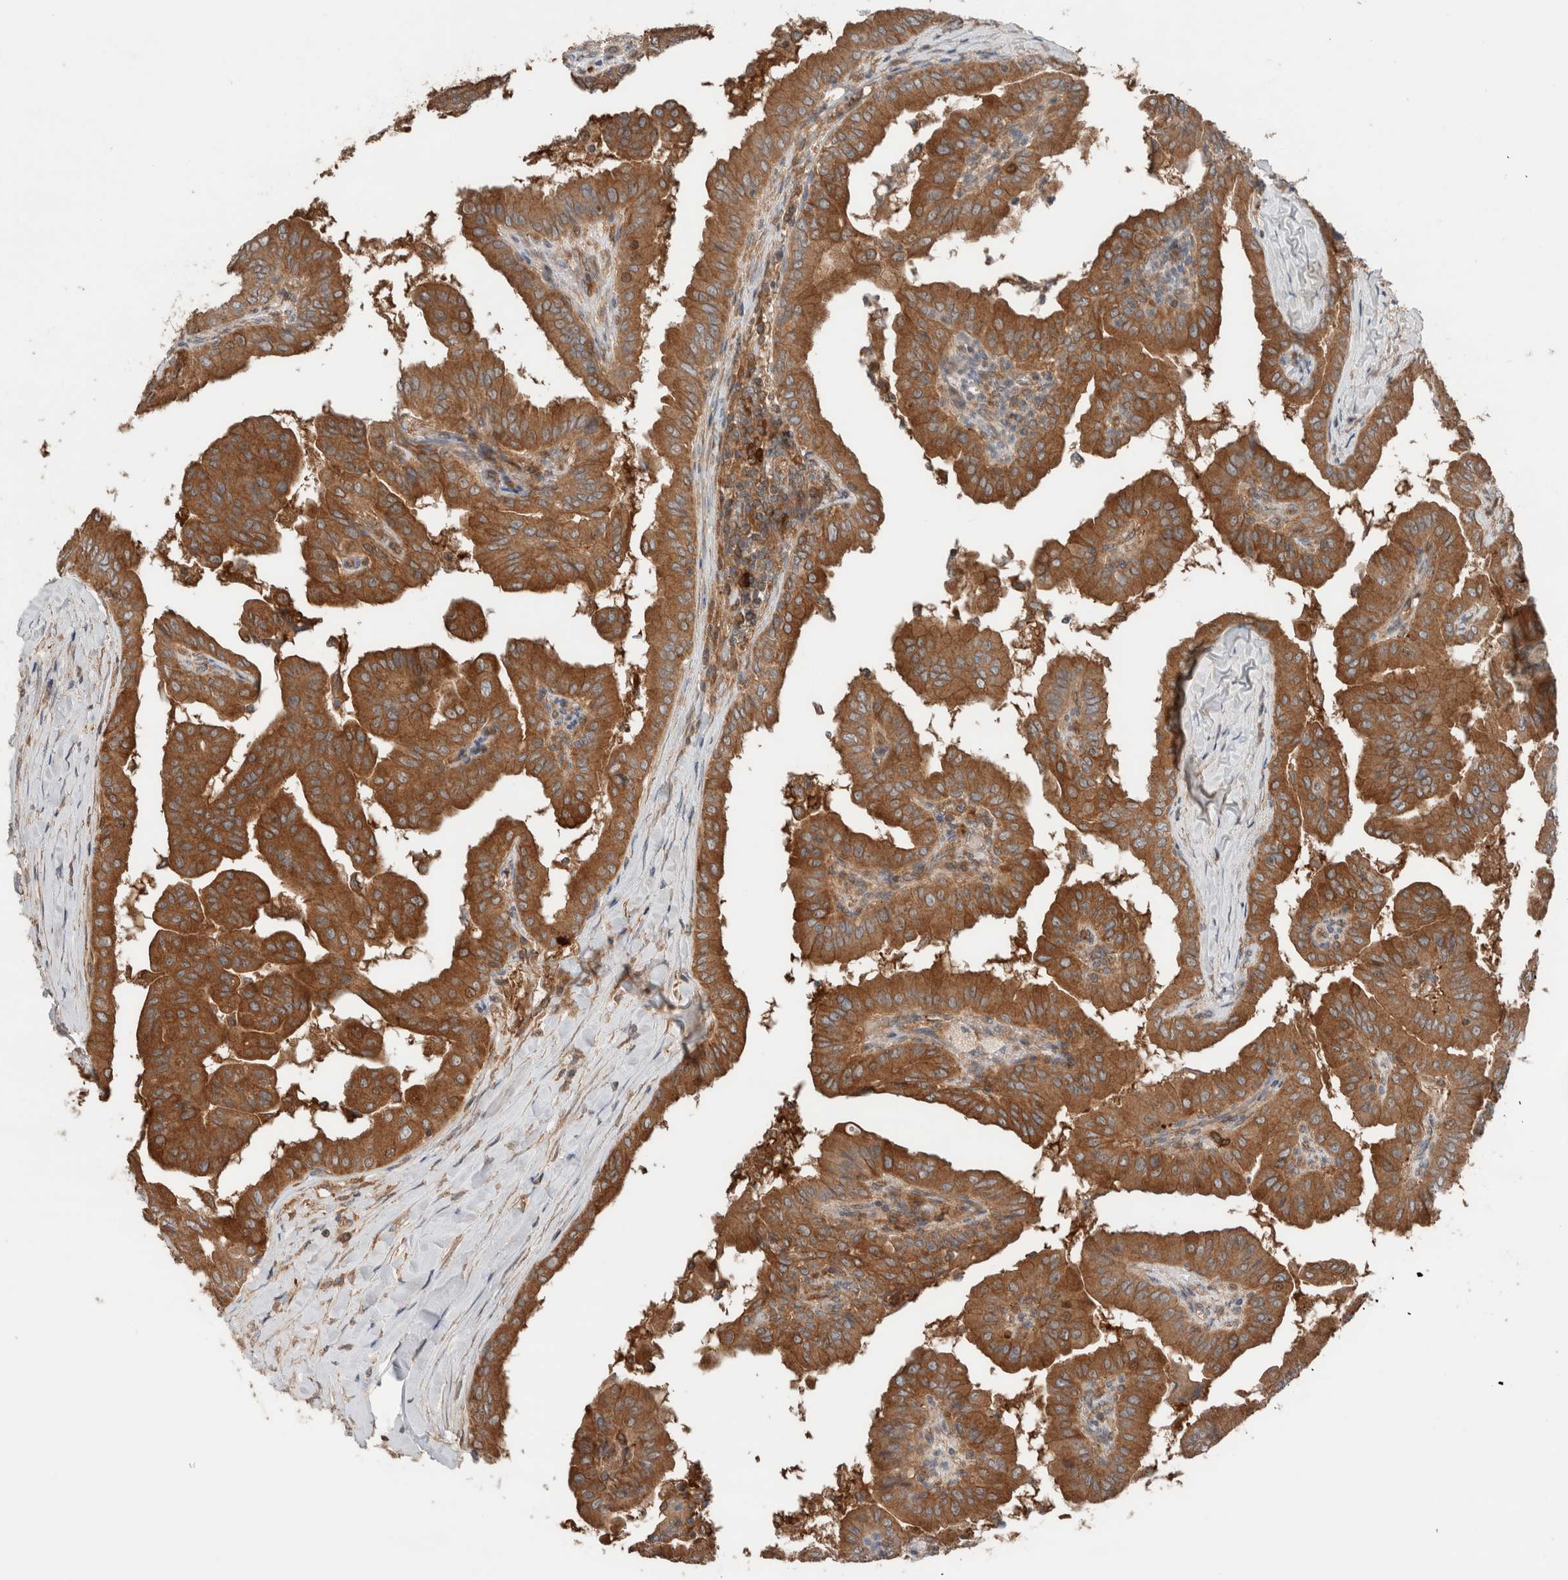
{"staining": {"intensity": "strong", "quantity": ">75%", "location": "cytoplasmic/membranous"}, "tissue": "thyroid cancer", "cell_type": "Tumor cells", "image_type": "cancer", "snomed": [{"axis": "morphology", "description": "Papillary adenocarcinoma, NOS"}, {"axis": "topography", "description": "Thyroid gland"}], "caption": "The photomicrograph demonstrates a brown stain indicating the presence of a protein in the cytoplasmic/membranous of tumor cells in papillary adenocarcinoma (thyroid).", "gene": "XPNPEP1", "patient": {"sex": "male", "age": 33}}